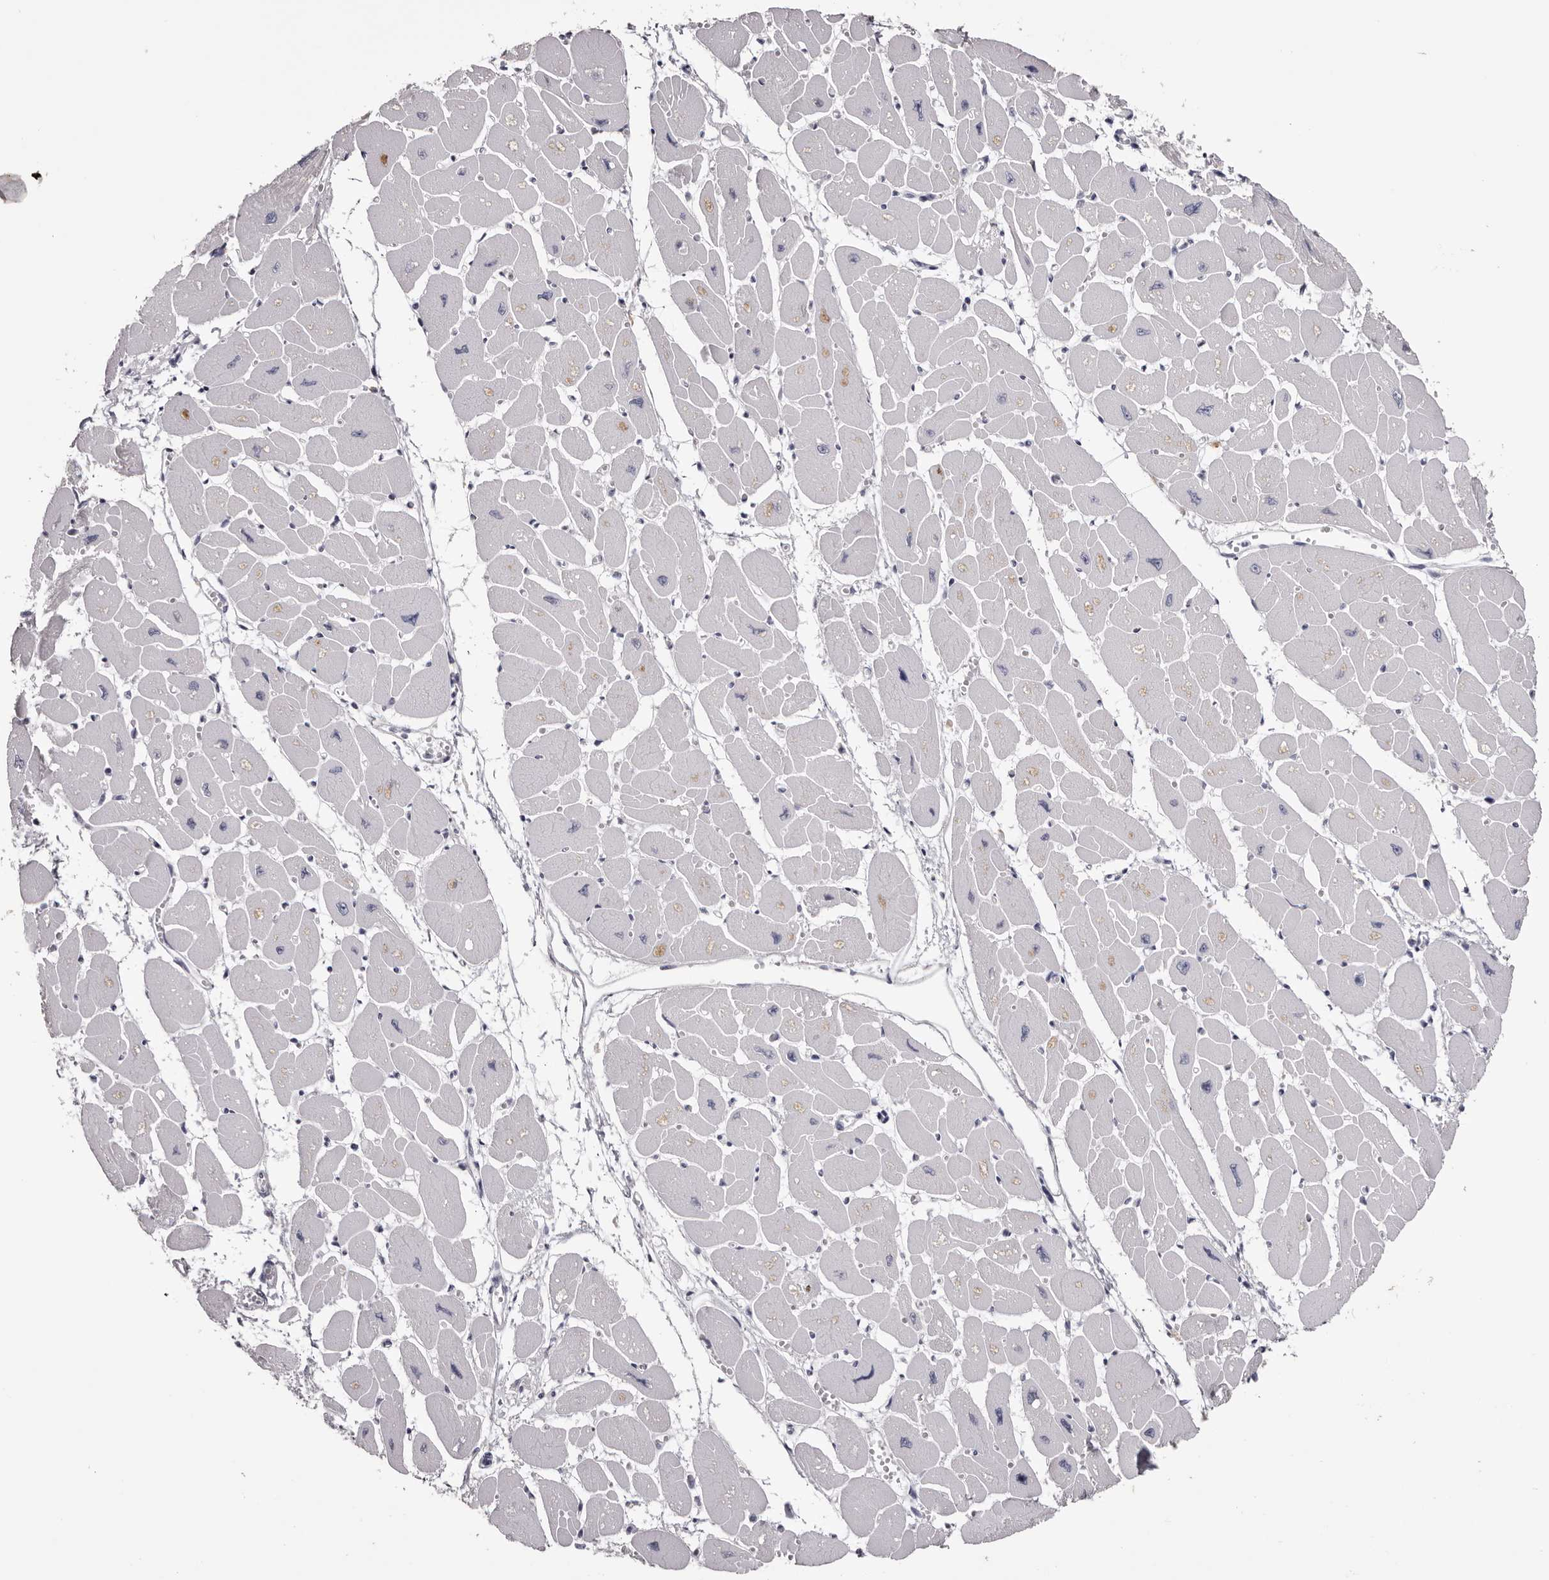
{"staining": {"intensity": "weak", "quantity": "<25%", "location": "cytoplasmic/membranous"}, "tissue": "heart muscle", "cell_type": "Cardiomyocytes", "image_type": "normal", "snomed": [{"axis": "morphology", "description": "Normal tissue, NOS"}, {"axis": "topography", "description": "Heart"}], "caption": "The histopathology image exhibits no staining of cardiomyocytes in benign heart muscle. Nuclei are stained in blue.", "gene": "CA6", "patient": {"sex": "female", "age": 54}}